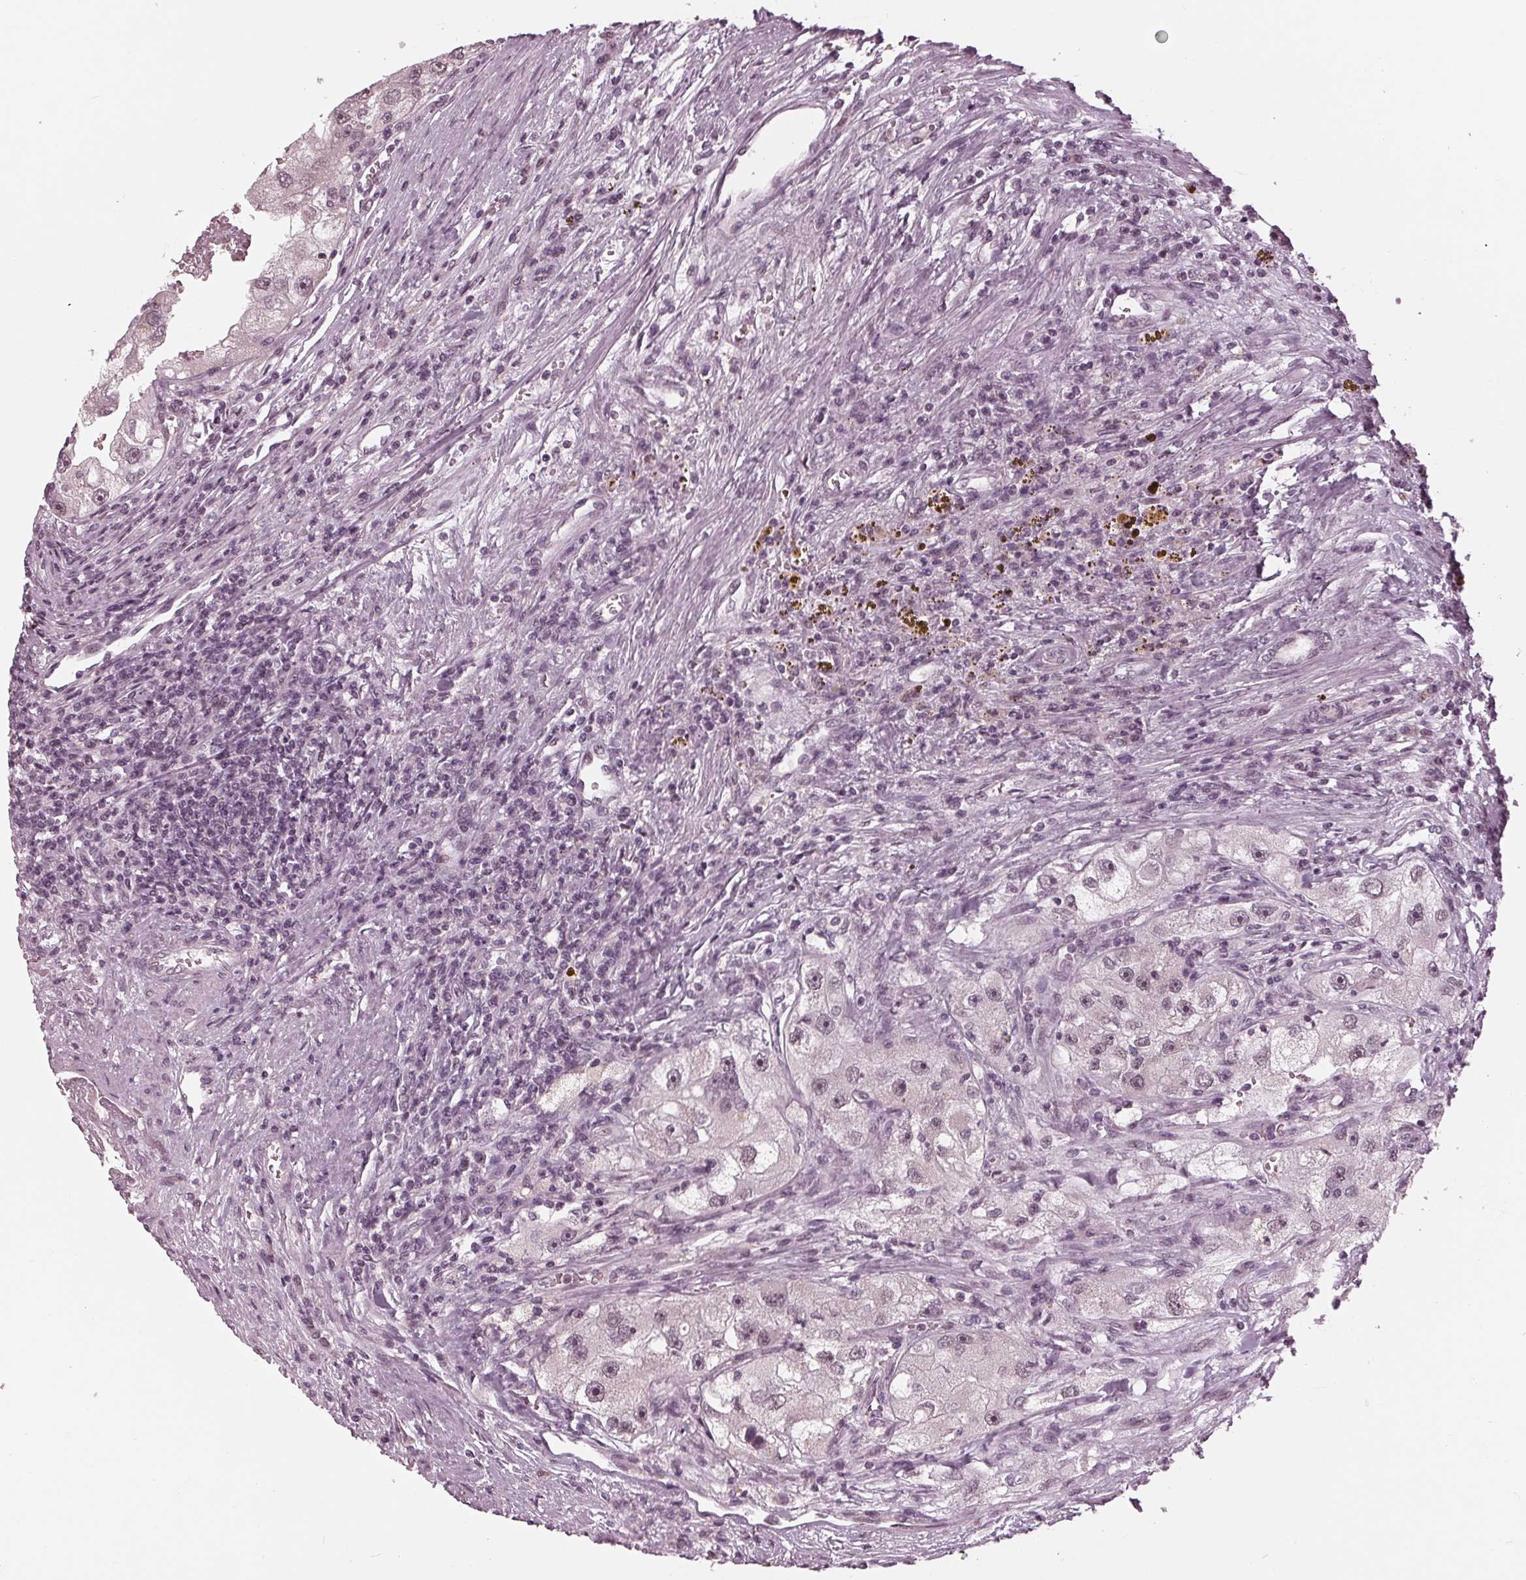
{"staining": {"intensity": "negative", "quantity": "none", "location": "none"}, "tissue": "renal cancer", "cell_type": "Tumor cells", "image_type": "cancer", "snomed": [{"axis": "morphology", "description": "Adenocarcinoma, NOS"}, {"axis": "topography", "description": "Kidney"}], "caption": "IHC histopathology image of neoplastic tissue: human adenocarcinoma (renal) stained with DAB (3,3'-diaminobenzidine) displays no significant protein staining in tumor cells. (Immunohistochemistry, brightfield microscopy, high magnification).", "gene": "ADPRHL1", "patient": {"sex": "male", "age": 63}}